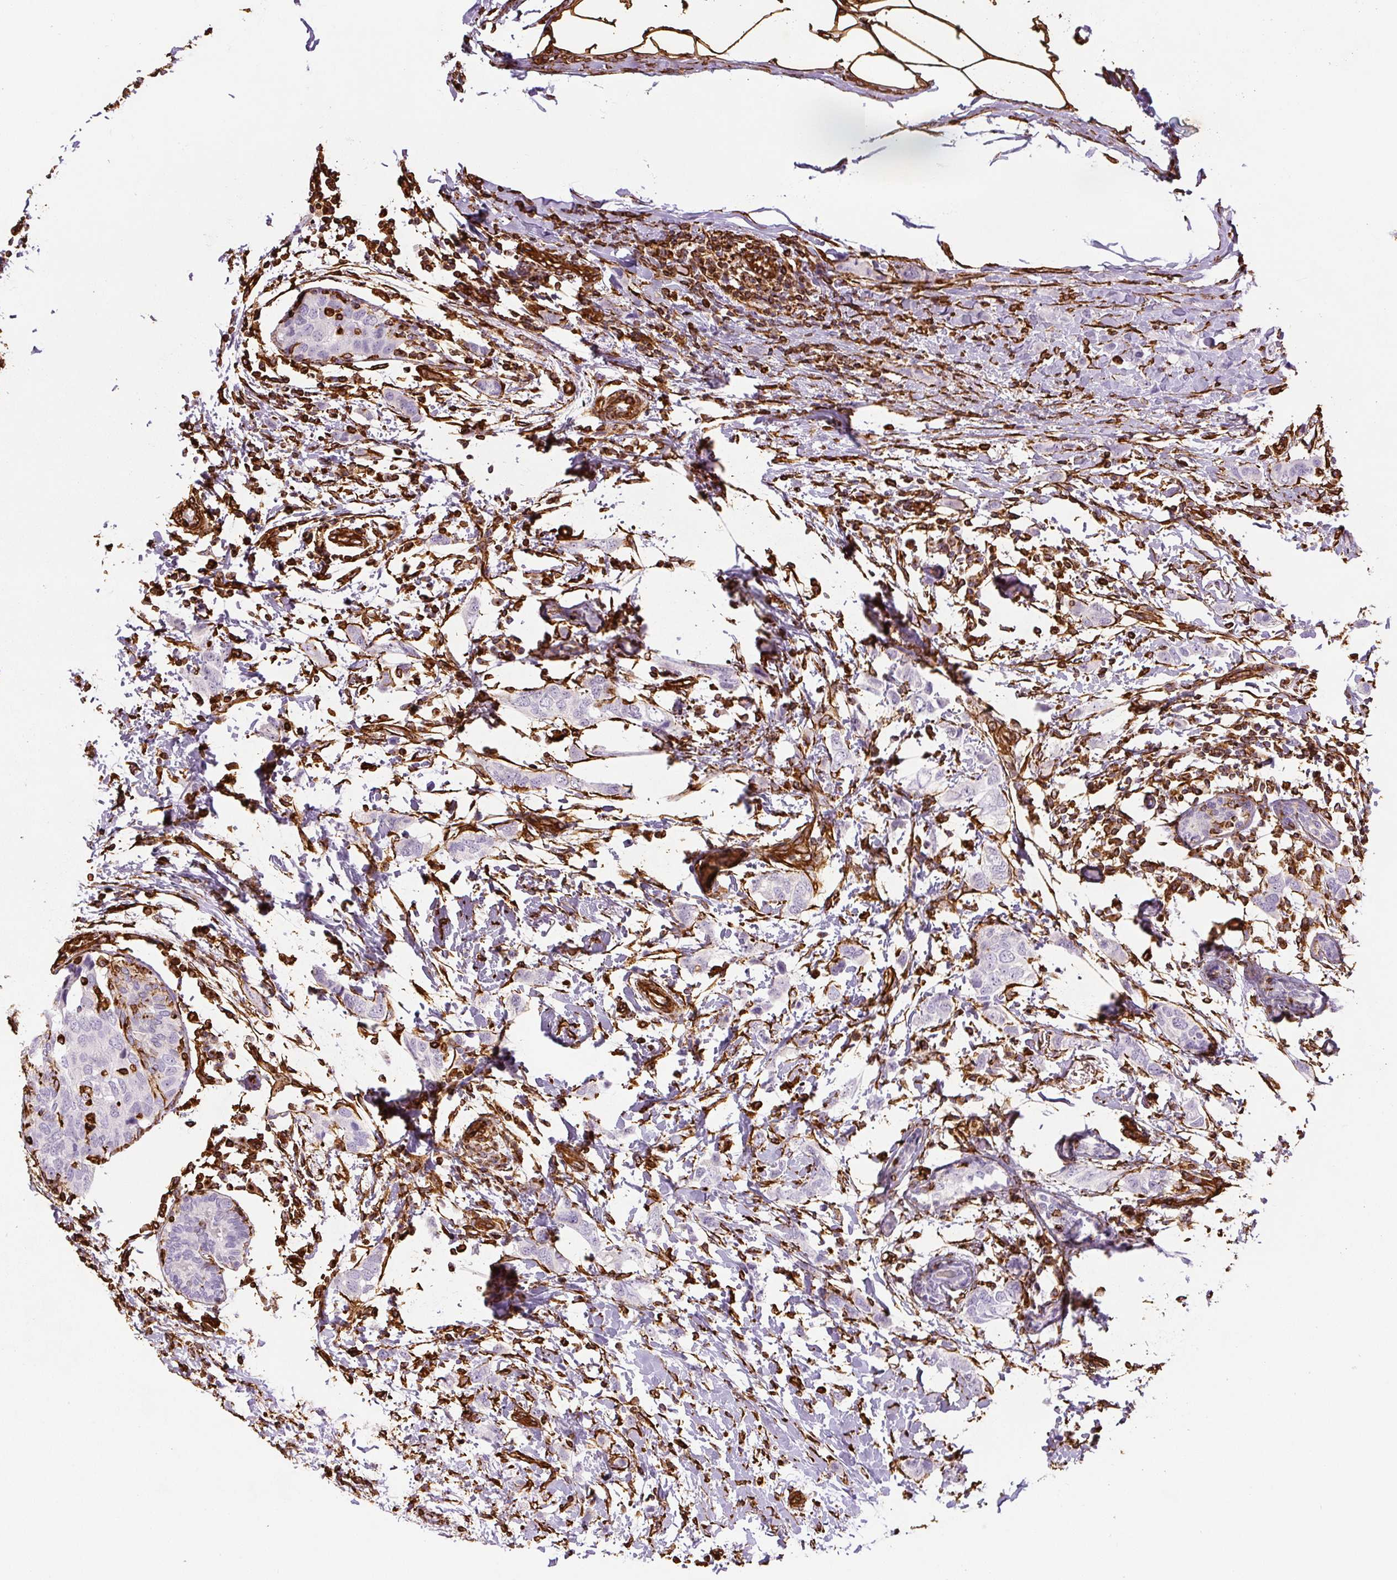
{"staining": {"intensity": "negative", "quantity": "none", "location": "none"}, "tissue": "breast cancer", "cell_type": "Tumor cells", "image_type": "cancer", "snomed": [{"axis": "morphology", "description": "Duct carcinoma"}, {"axis": "topography", "description": "Breast"}], "caption": "Immunohistochemical staining of human breast cancer (infiltrating ductal carcinoma) exhibits no significant staining in tumor cells.", "gene": "VIM", "patient": {"sex": "female", "age": 50}}